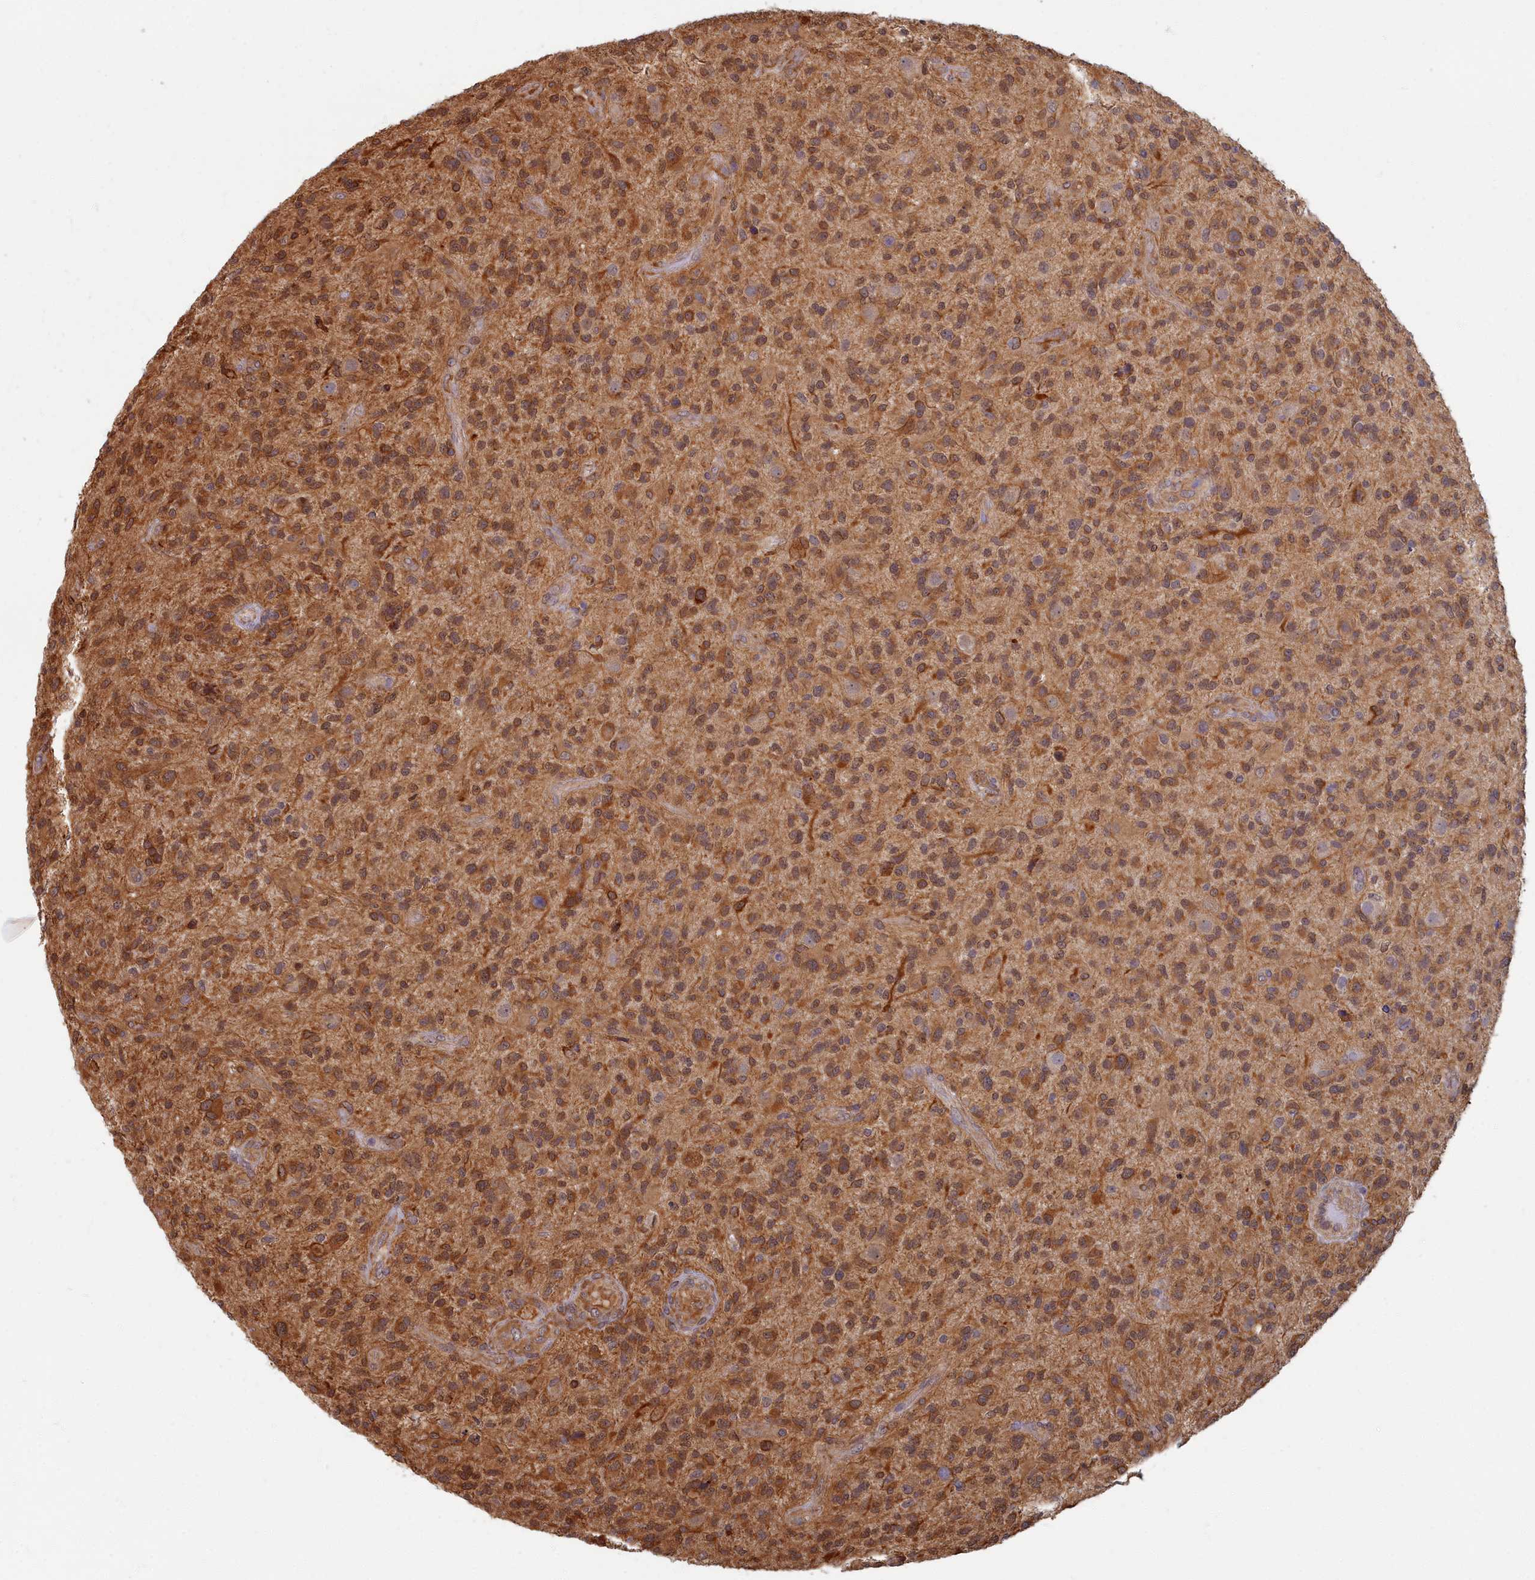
{"staining": {"intensity": "moderate", "quantity": ">75%", "location": "cytoplasmic/membranous,nuclear"}, "tissue": "glioma", "cell_type": "Tumor cells", "image_type": "cancer", "snomed": [{"axis": "morphology", "description": "Glioma, malignant, High grade"}, {"axis": "topography", "description": "Brain"}], "caption": "The immunohistochemical stain highlights moderate cytoplasmic/membranous and nuclear positivity in tumor cells of malignant glioma (high-grade) tissue.", "gene": "MAK16", "patient": {"sex": "male", "age": 47}}